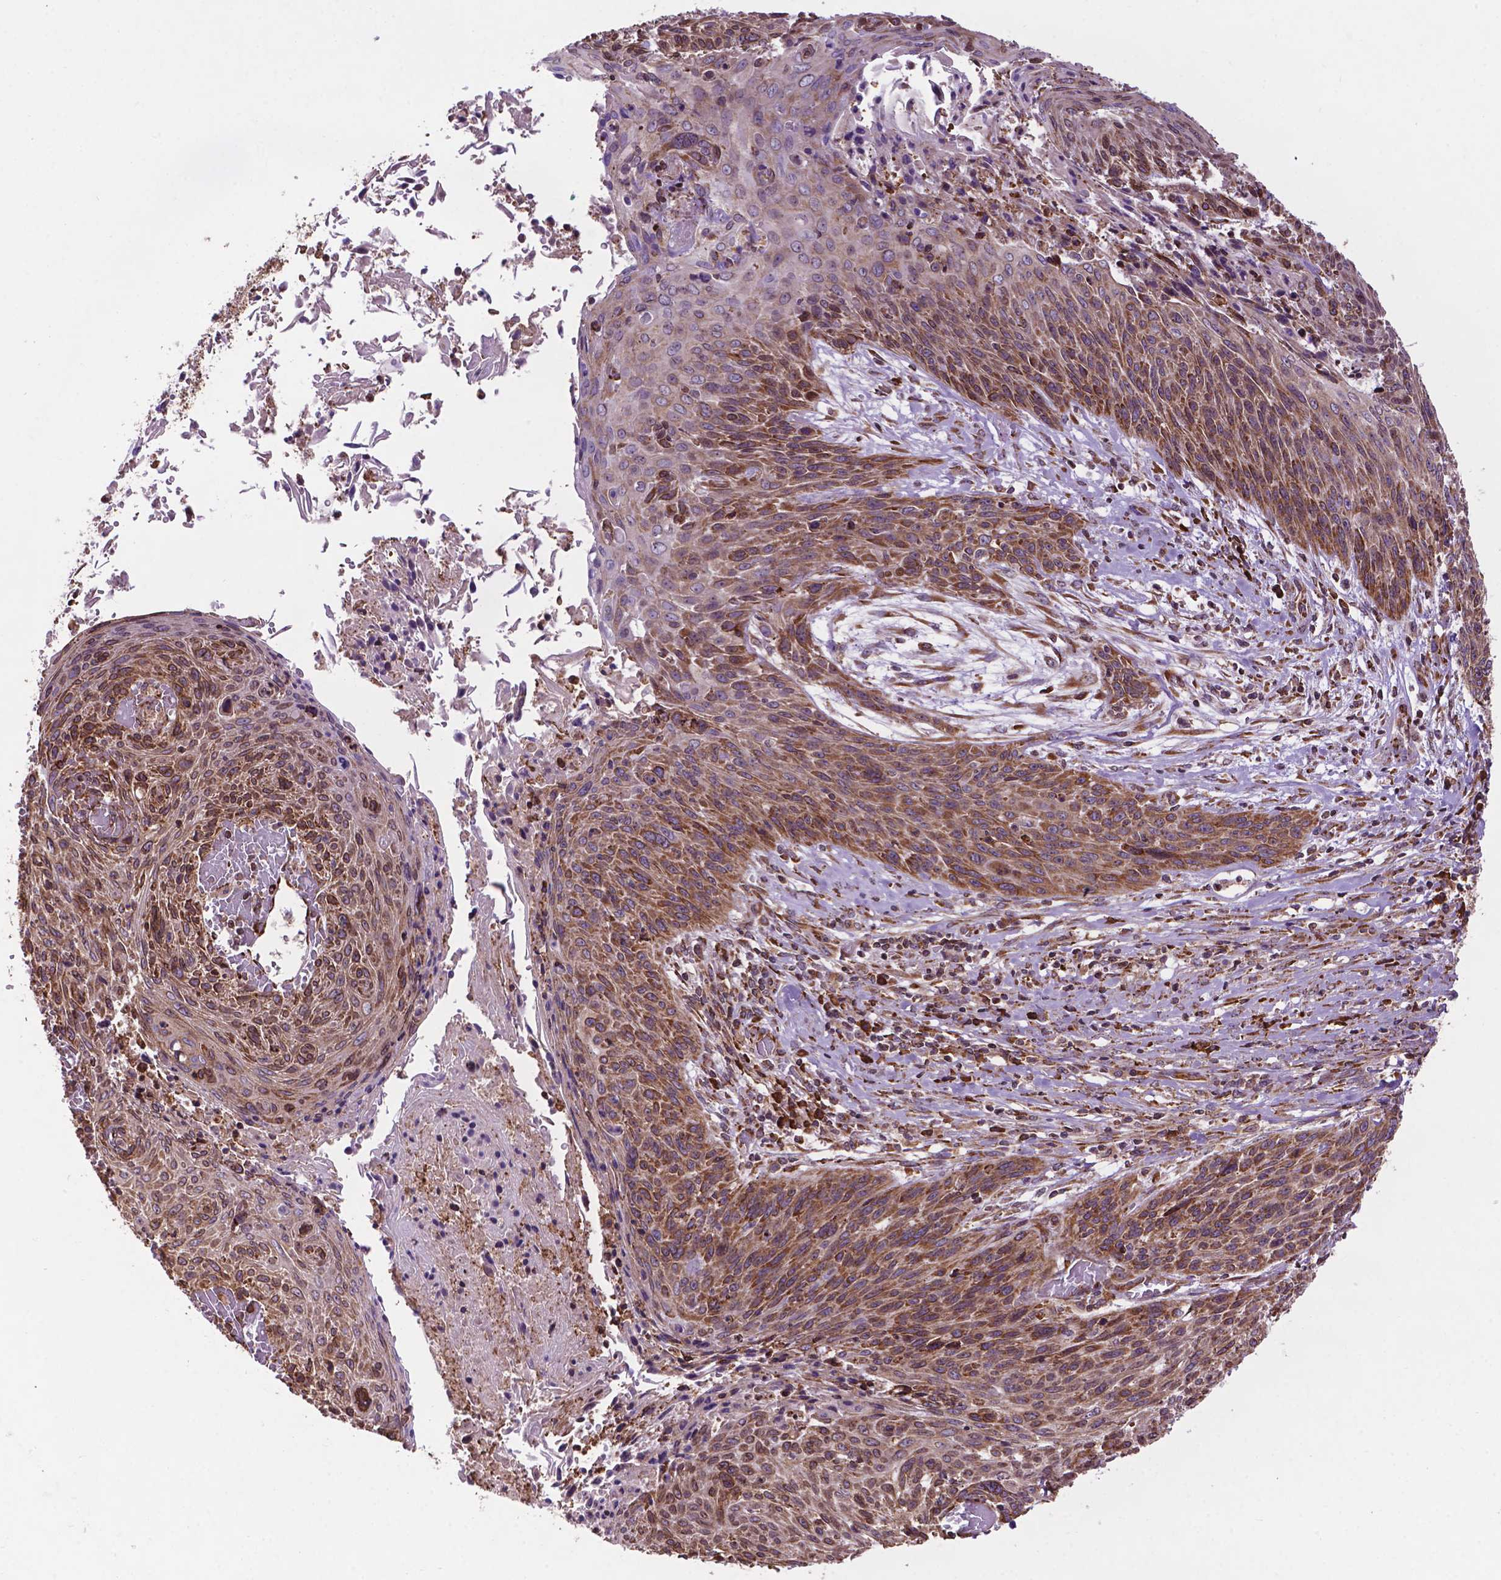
{"staining": {"intensity": "moderate", "quantity": "25%-75%", "location": "cytoplasmic/membranous"}, "tissue": "cervical cancer", "cell_type": "Tumor cells", "image_type": "cancer", "snomed": [{"axis": "morphology", "description": "Squamous cell carcinoma, NOS"}, {"axis": "topography", "description": "Cervix"}], "caption": "Immunohistochemistry histopathology image of human squamous cell carcinoma (cervical) stained for a protein (brown), which reveals medium levels of moderate cytoplasmic/membranous expression in about 25%-75% of tumor cells.", "gene": "GANAB", "patient": {"sex": "female", "age": 45}}